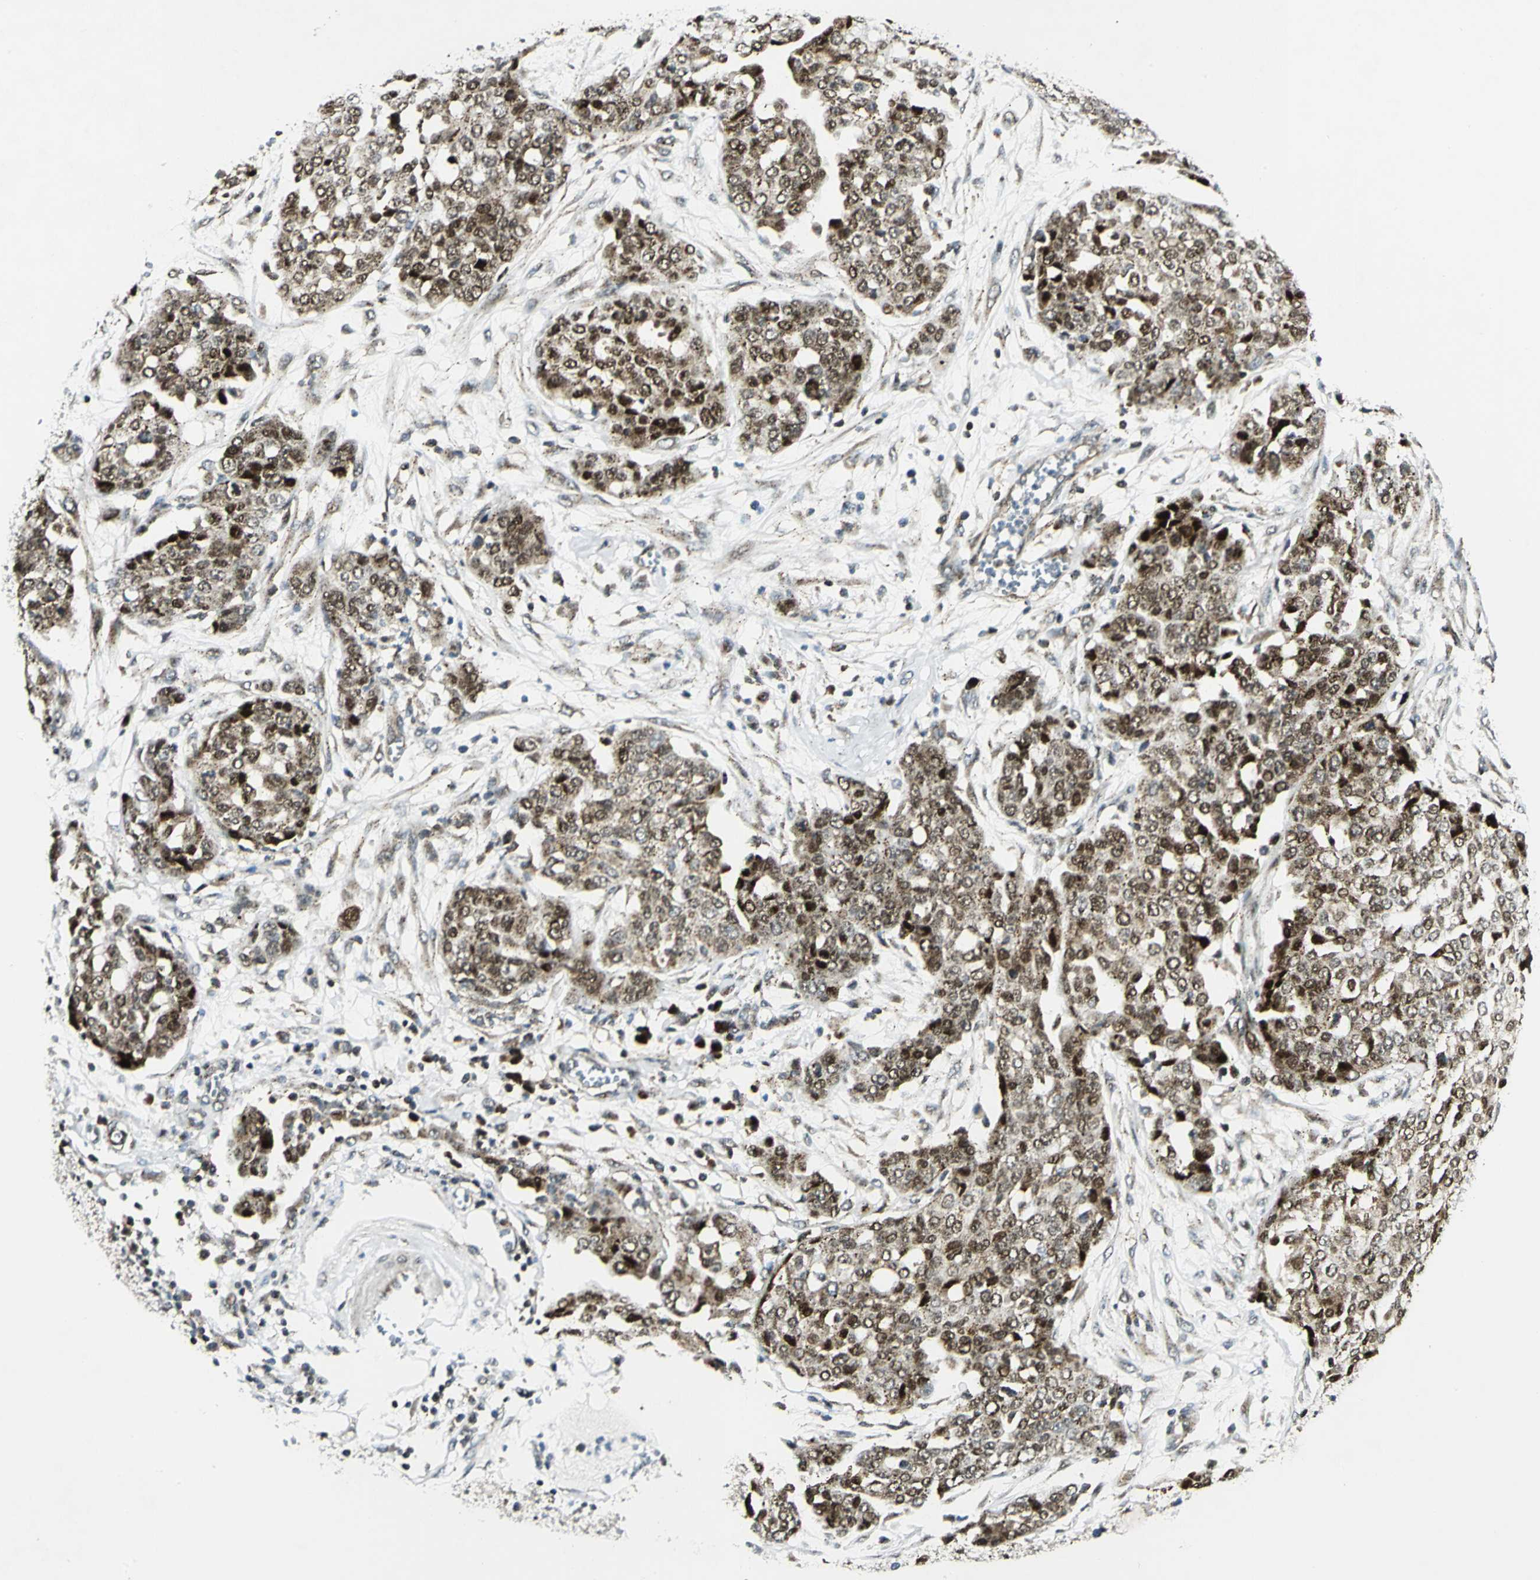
{"staining": {"intensity": "moderate", "quantity": ">75%", "location": "cytoplasmic/membranous,nuclear"}, "tissue": "ovarian cancer", "cell_type": "Tumor cells", "image_type": "cancer", "snomed": [{"axis": "morphology", "description": "Cystadenocarcinoma, serous, NOS"}, {"axis": "topography", "description": "Soft tissue"}, {"axis": "topography", "description": "Ovary"}], "caption": "Immunohistochemical staining of serous cystadenocarcinoma (ovarian) shows medium levels of moderate cytoplasmic/membranous and nuclear protein positivity in about >75% of tumor cells. Using DAB (3,3'-diaminobenzidine) (brown) and hematoxylin (blue) stains, captured at high magnification using brightfield microscopy.", "gene": "ATP6V1A", "patient": {"sex": "female", "age": 57}}